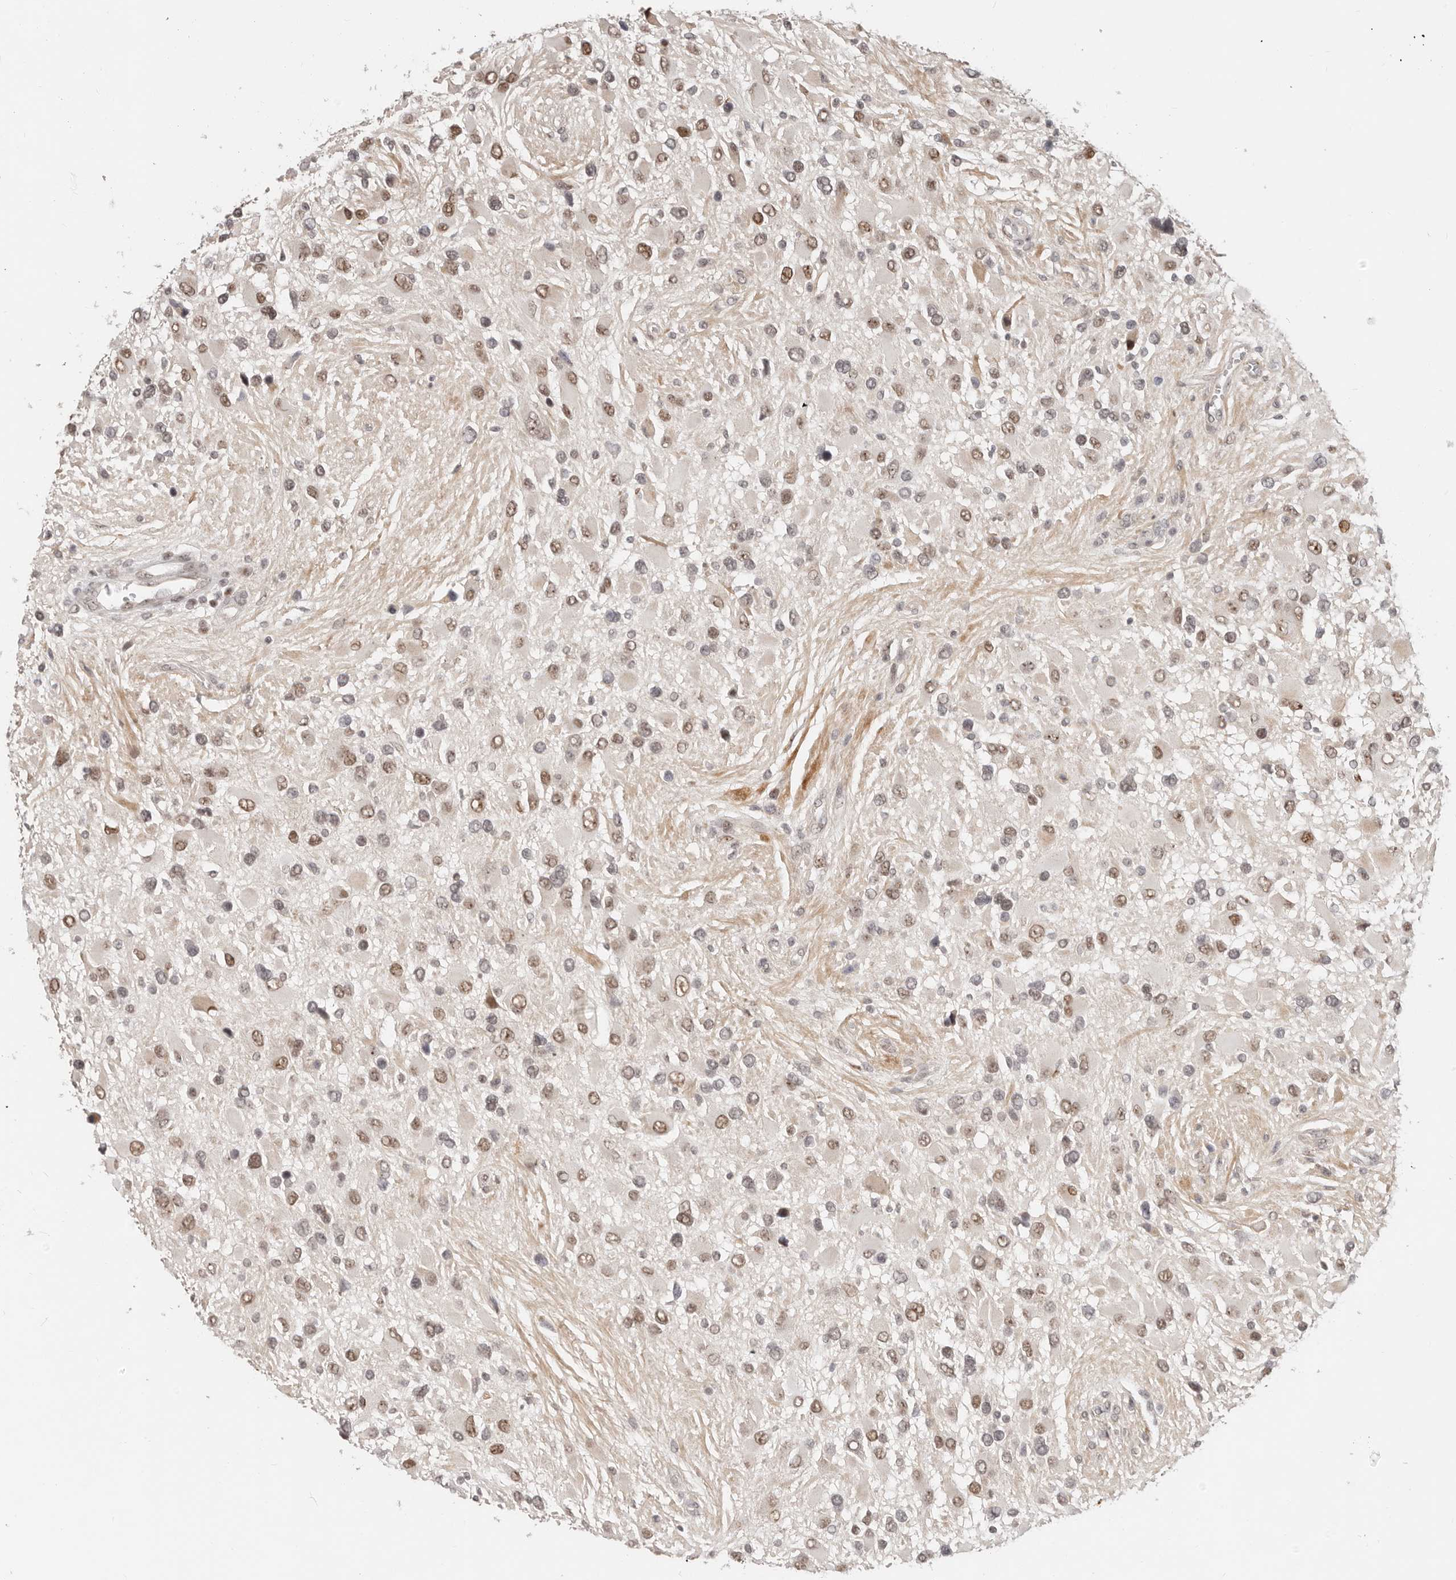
{"staining": {"intensity": "moderate", "quantity": "25%-75%", "location": "nuclear"}, "tissue": "glioma", "cell_type": "Tumor cells", "image_type": "cancer", "snomed": [{"axis": "morphology", "description": "Glioma, malignant, High grade"}, {"axis": "topography", "description": "Brain"}], "caption": "This histopathology image exhibits immunohistochemistry (IHC) staining of glioma, with medium moderate nuclear staining in about 25%-75% of tumor cells.", "gene": "RFC2", "patient": {"sex": "male", "age": 53}}